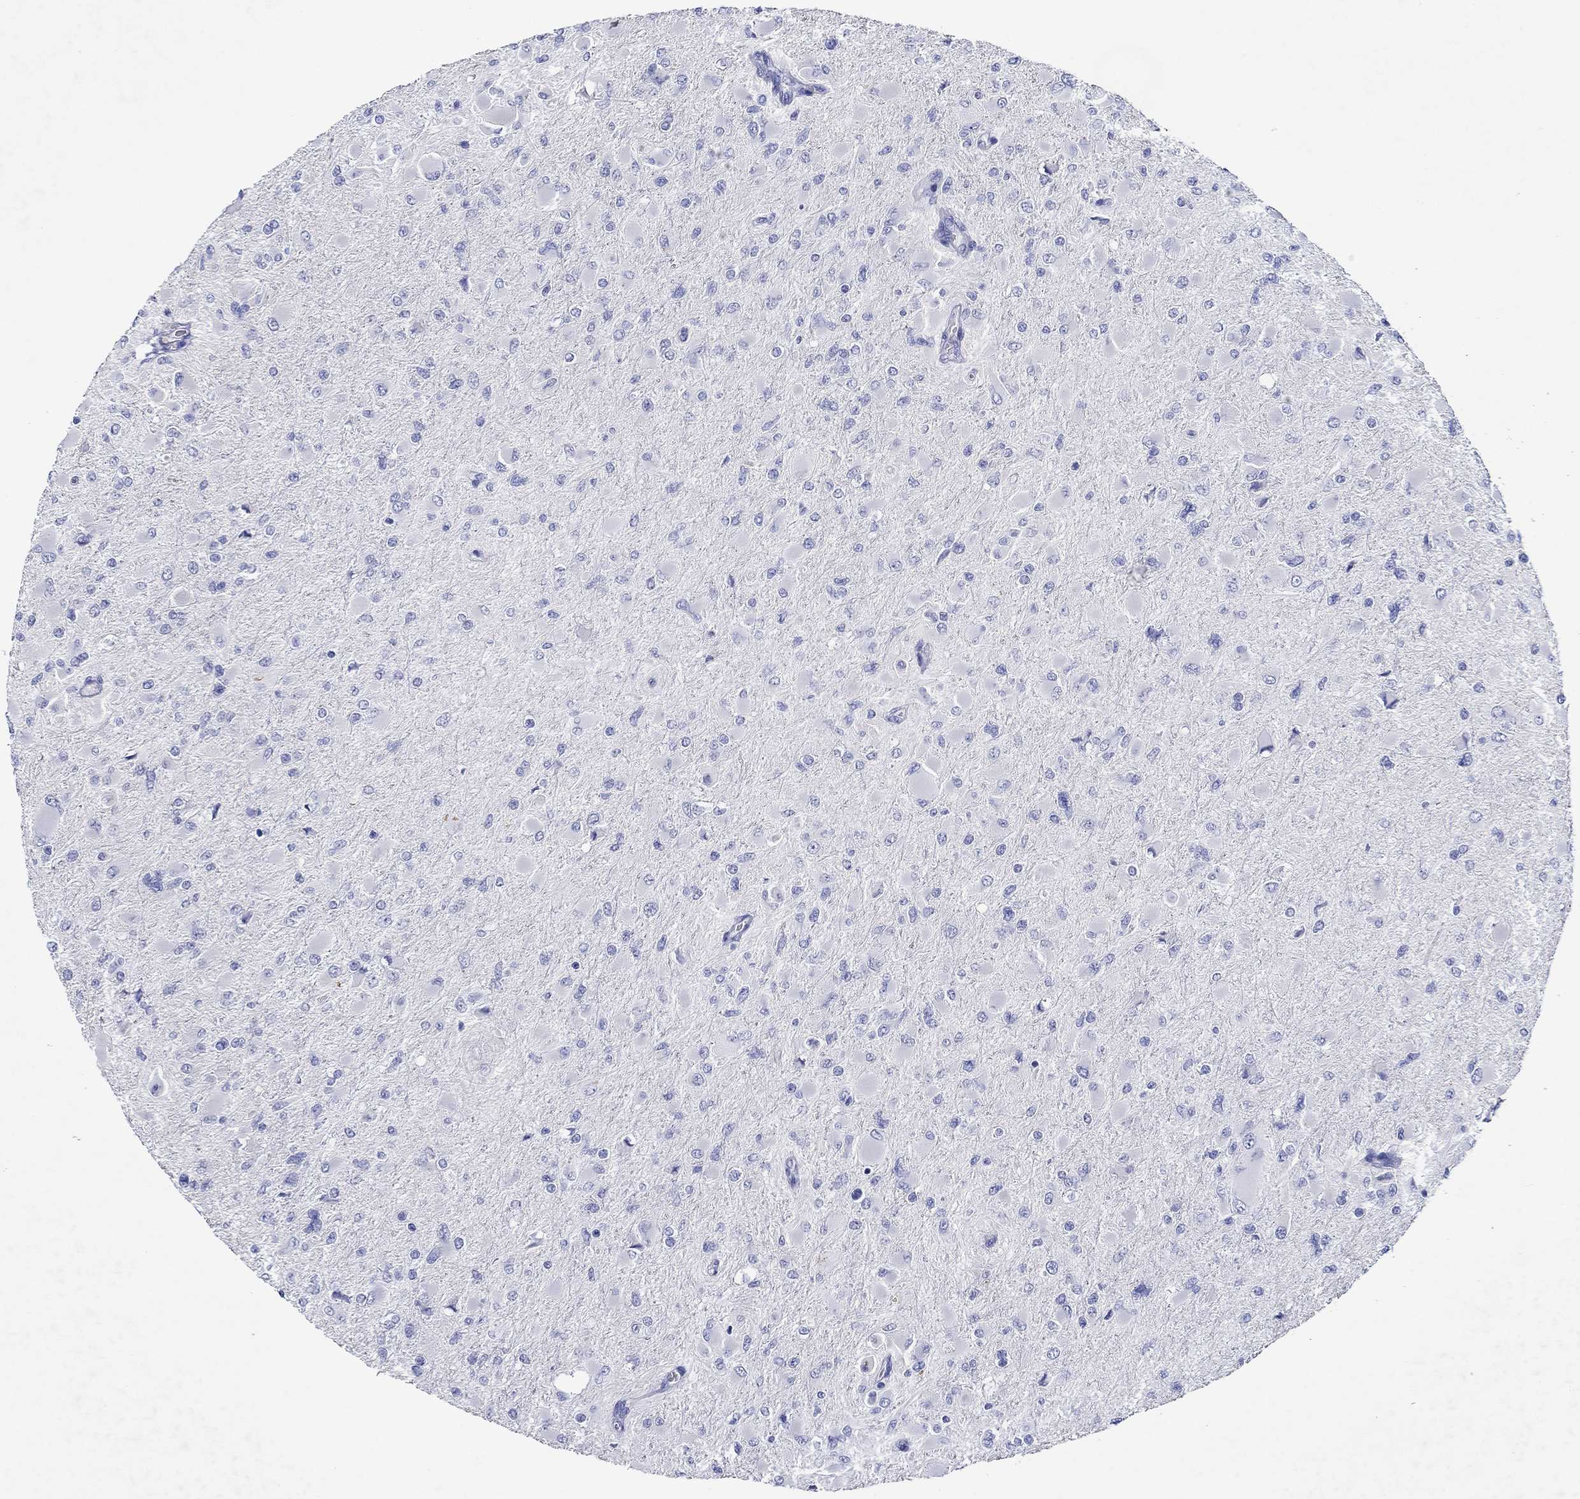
{"staining": {"intensity": "negative", "quantity": "none", "location": "none"}, "tissue": "glioma", "cell_type": "Tumor cells", "image_type": "cancer", "snomed": [{"axis": "morphology", "description": "Glioma, malignant, High grade"}, {"axis": "topography", "description": "Cerebral cortex"}], "caption": "This photomicrograph is of high-grade glioma (malignant) stained with immunohistochemistry (IHC) to label a protein in brown with the nuclei are counter-stained blue. There is no positivity in tumor cells.", "gene": "EPX", "patient": {"sex": "female", "age": 36}}